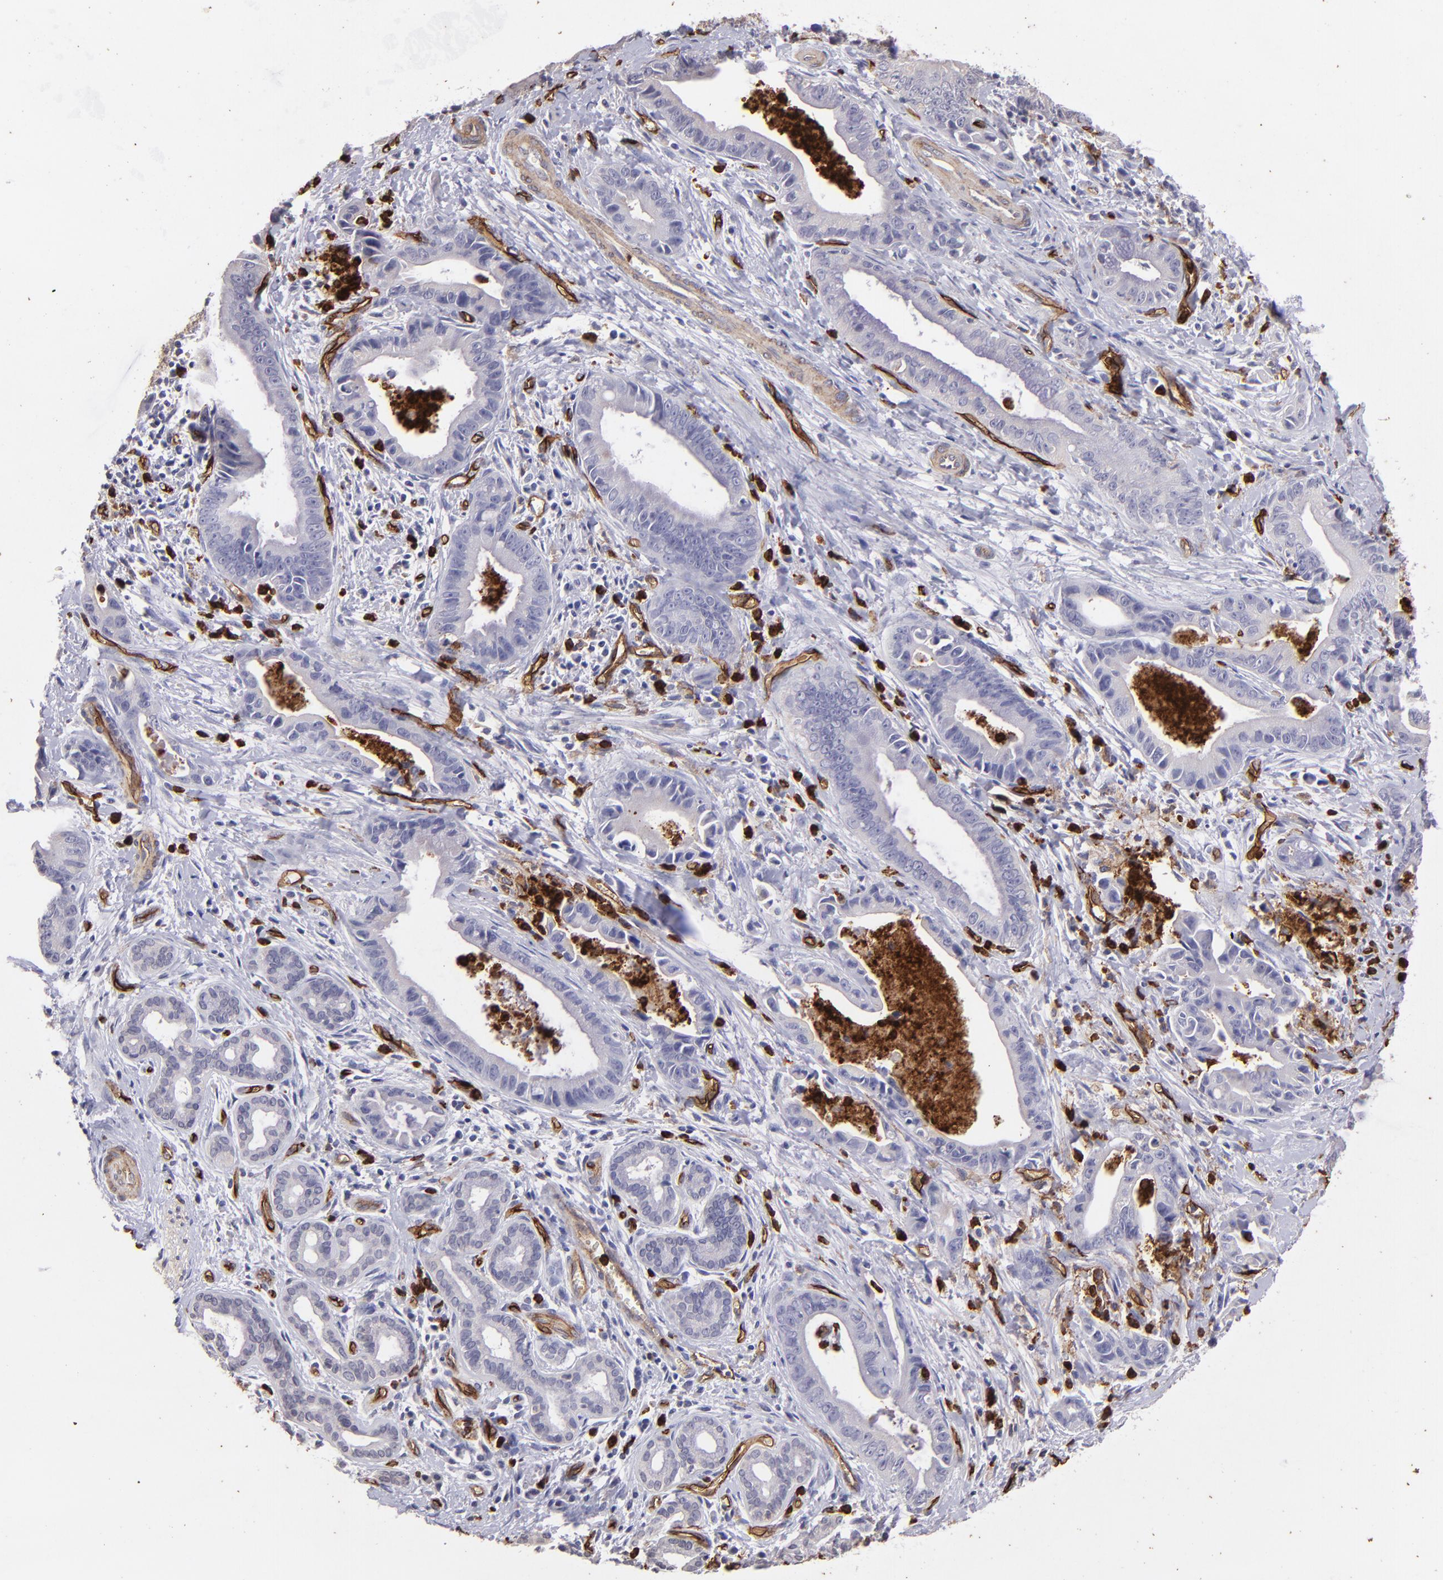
{"staining": {"intensity": "negative", "quantity": "none", "location": "none"}, "tissue": "liver cancer", "cell_type": "Tumor cells", "image_type": "cancer", "snomed": [{"axis": "morphology", "description": "Cholangiocarcinoma"}, {"axis": "topography", "description": "Liver"}], "caption": "The image displays no significant staining in tumor cells of cholangiocarcinoma (liver).", "gene": "DYSF", "patient": {"sex": "female", "age": 55}}